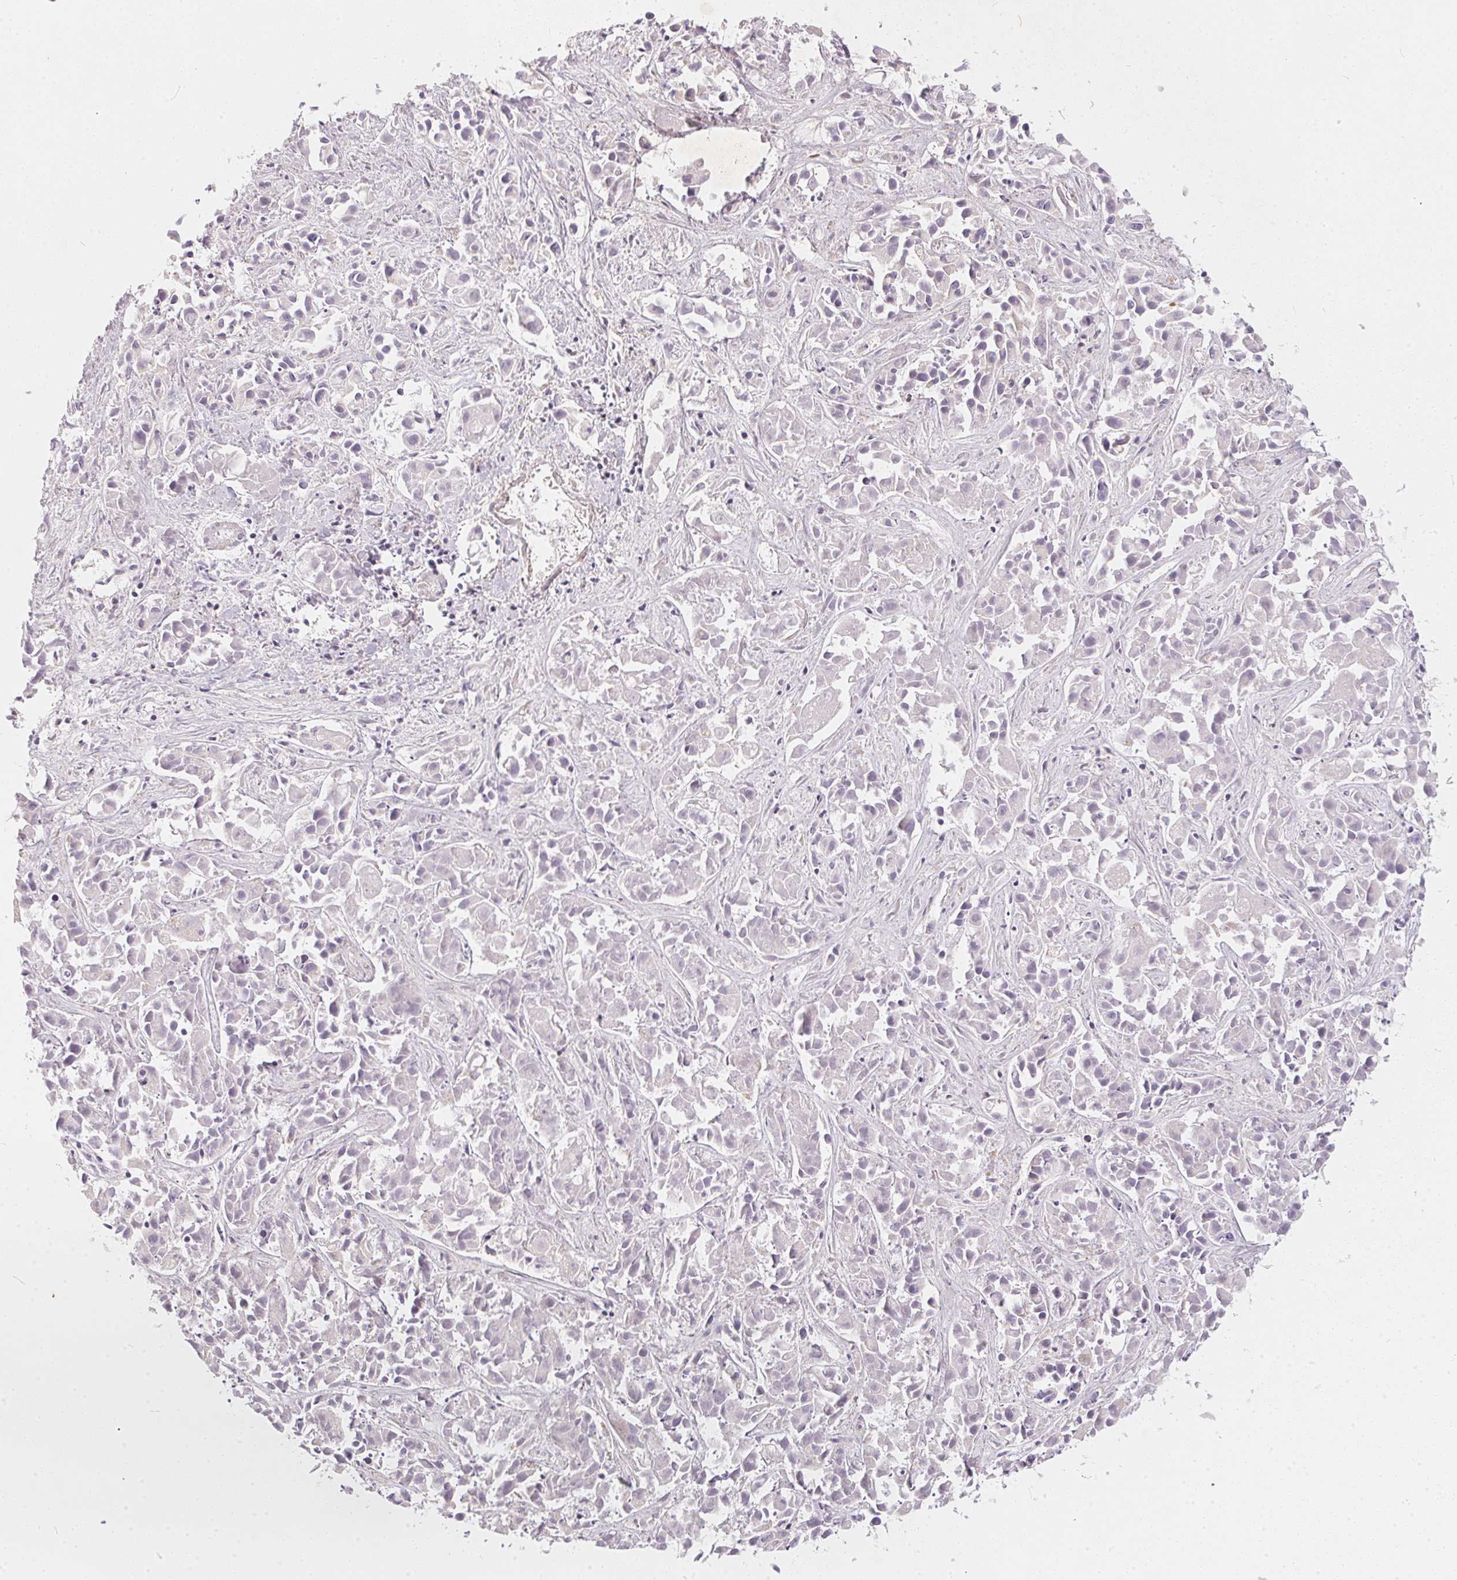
{"staining": {"intensity": "negative", "quantity": "none", "location": "none"}, "tissue": "liver cancer", "cell_type": "Tumor cells", "image_type": "cancer", "snomed": [{"axis": "morphology", "description": "Cholangiocarcinoma"}, {"axis": "topography", "description": "Liver"}], "caption": "Protein analysis of liver cholangiocarcinoma reveals no significant expression in tumor cells.", "gene": "VWA5B2", "patient": {"sex": "female", "age": 81}}